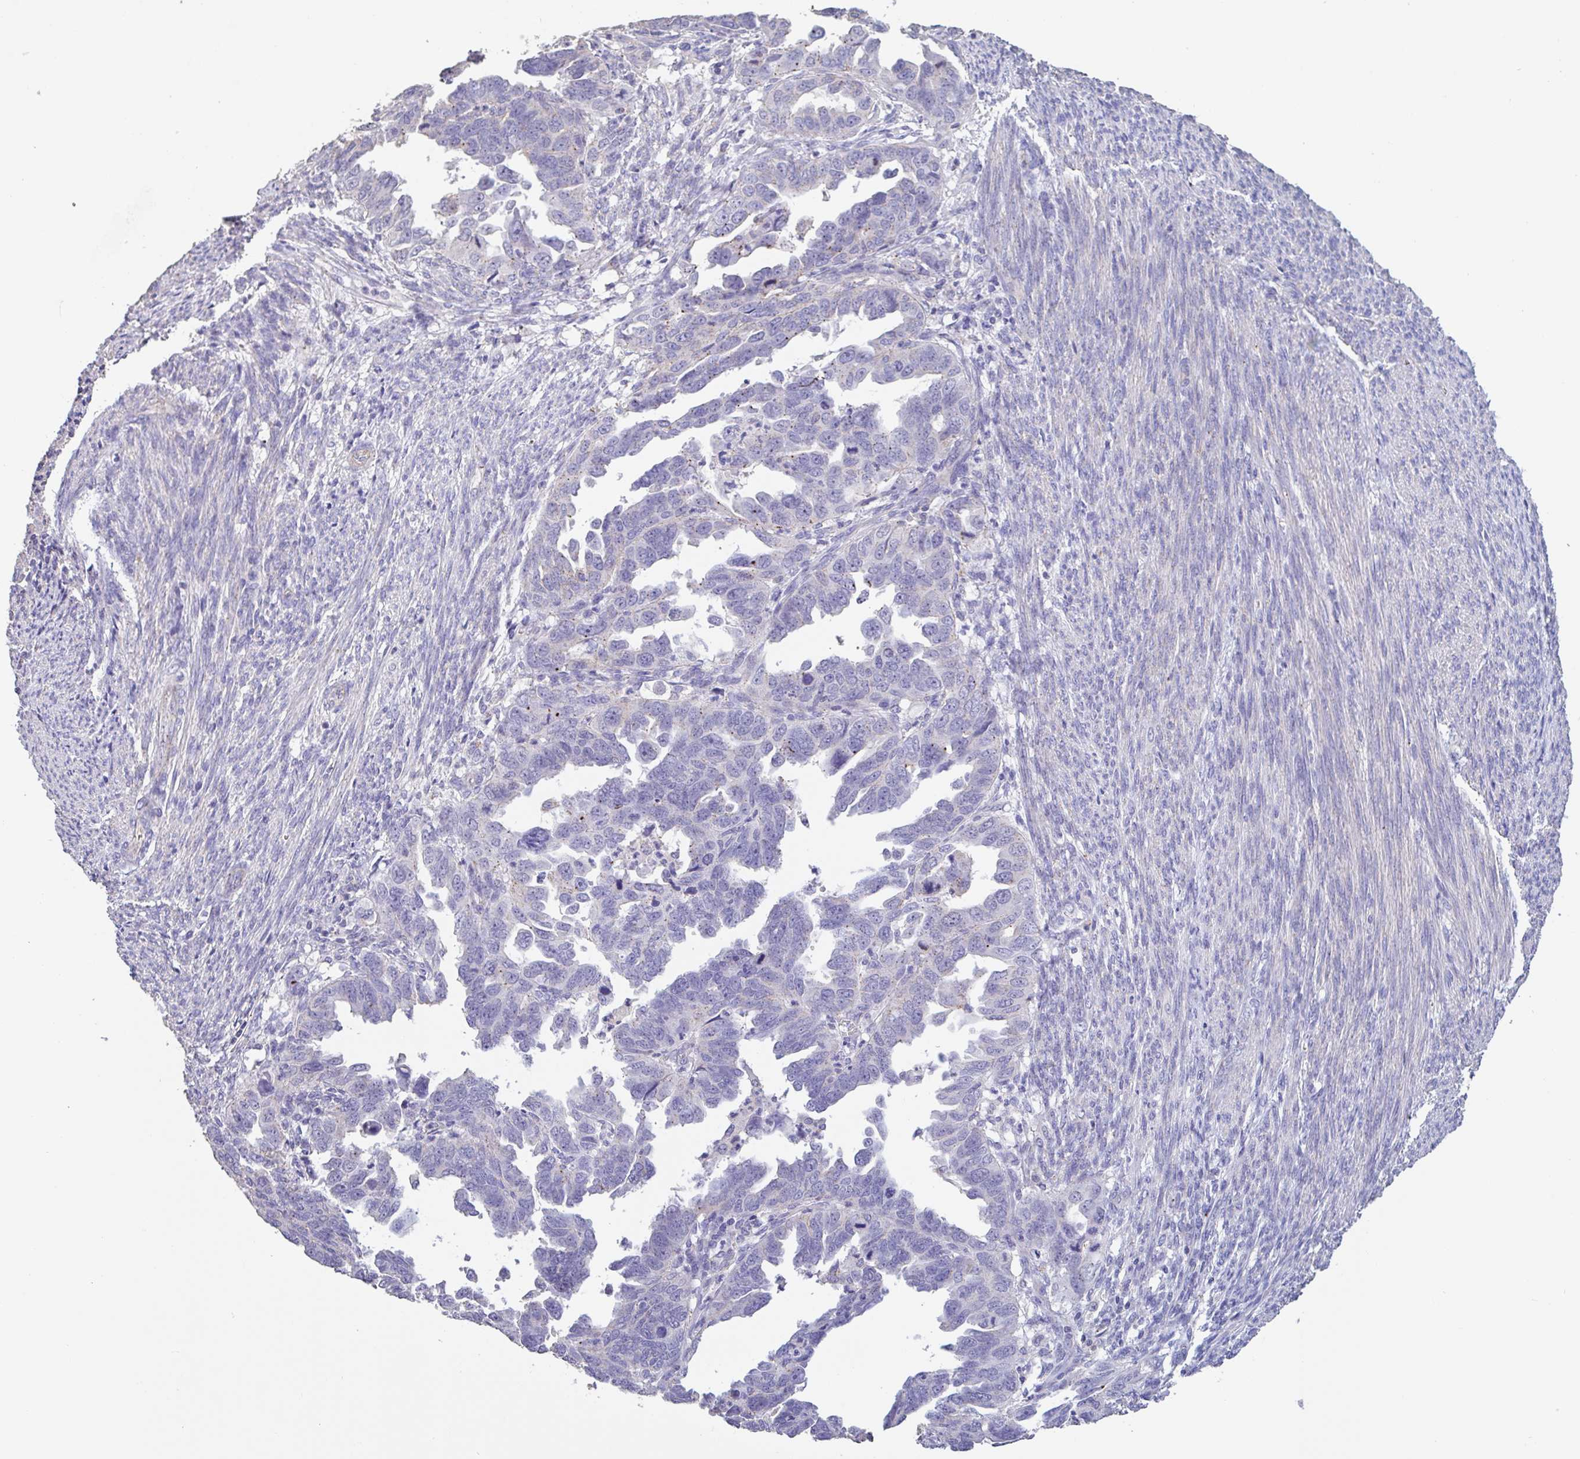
{"staining": {"intensity": "weak", "quantity": "25%-75%", "location": "cytoplasmic/membranous"}, "tissue": "endometrial cancer", "cell_type": "Tumor cells", "image_type": "cancer", "snomed": [{"axis": "morphology", "description": "Adenocarcinoma, NOS"}, {"axis": "topography", "description": "Endometrium"}], "caption": "A low amount of weak cytoplasmic/membranous staining is appreciated in about 25%-75% of tumor cells in adenocarcinoma (endometrial) tissue.", "gene": "CHMP5", "patient": {"sex": "female", "age": 65}}